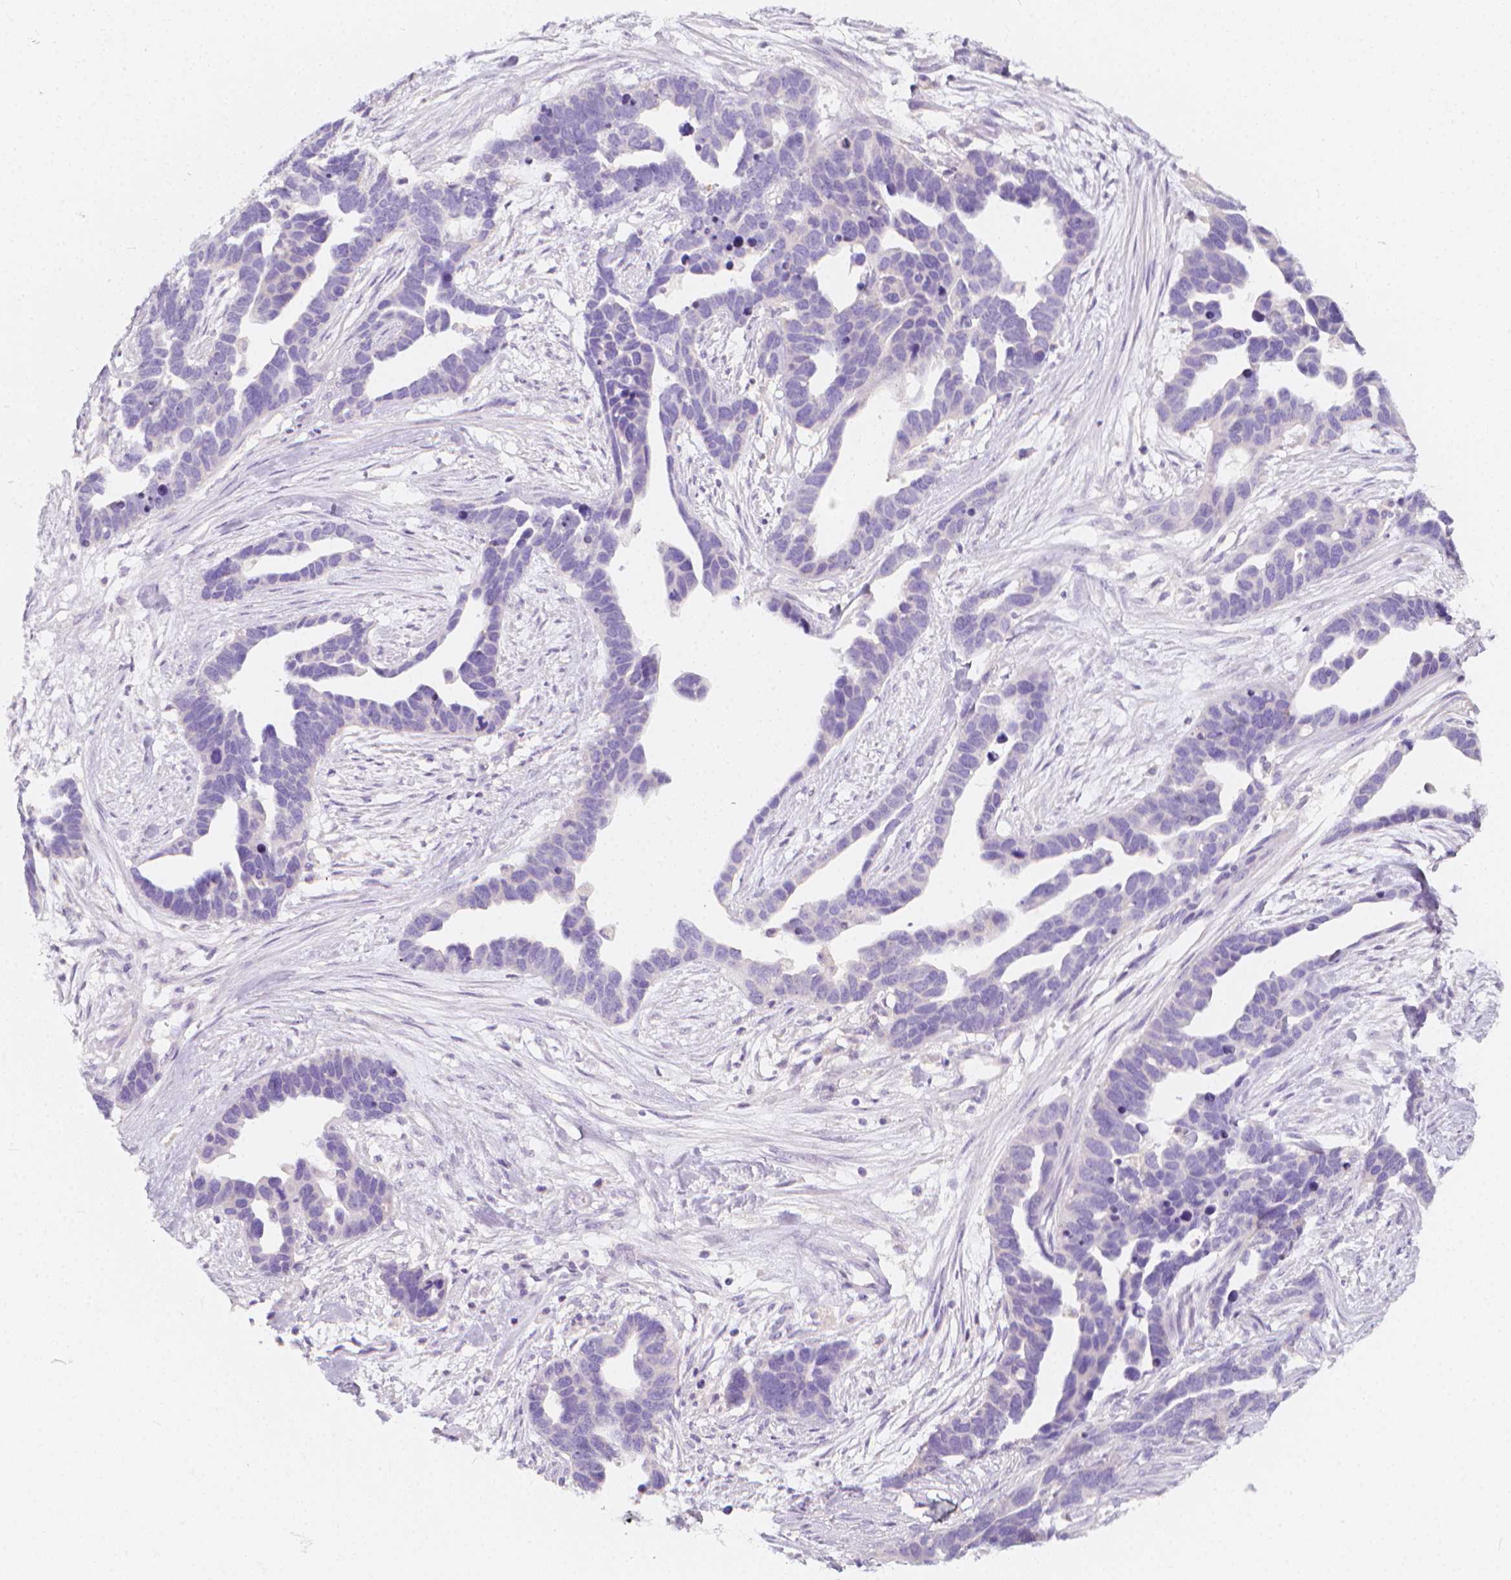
{"staining": {"intensity": "negative", "quantity": "none", "location": "none"}, "tissue": "ovarian cancer", "cell_type": "Tumor cells", "image_type": "cancer", "snomed": [{"axis": "morphology", "description": "Cystadenocarcinoma, serous, NOS"}, {"axis": "topography", "description": "Ovary"}], "caption": "A high-resolution micrograph shows immunohistochemistry staining of serous cystadenocarcinoma (ovarian), which exhibits no significant expression in tumor cells.", "gene": "RBFOX1", "patient": {"sex": "female", "age": 54}}